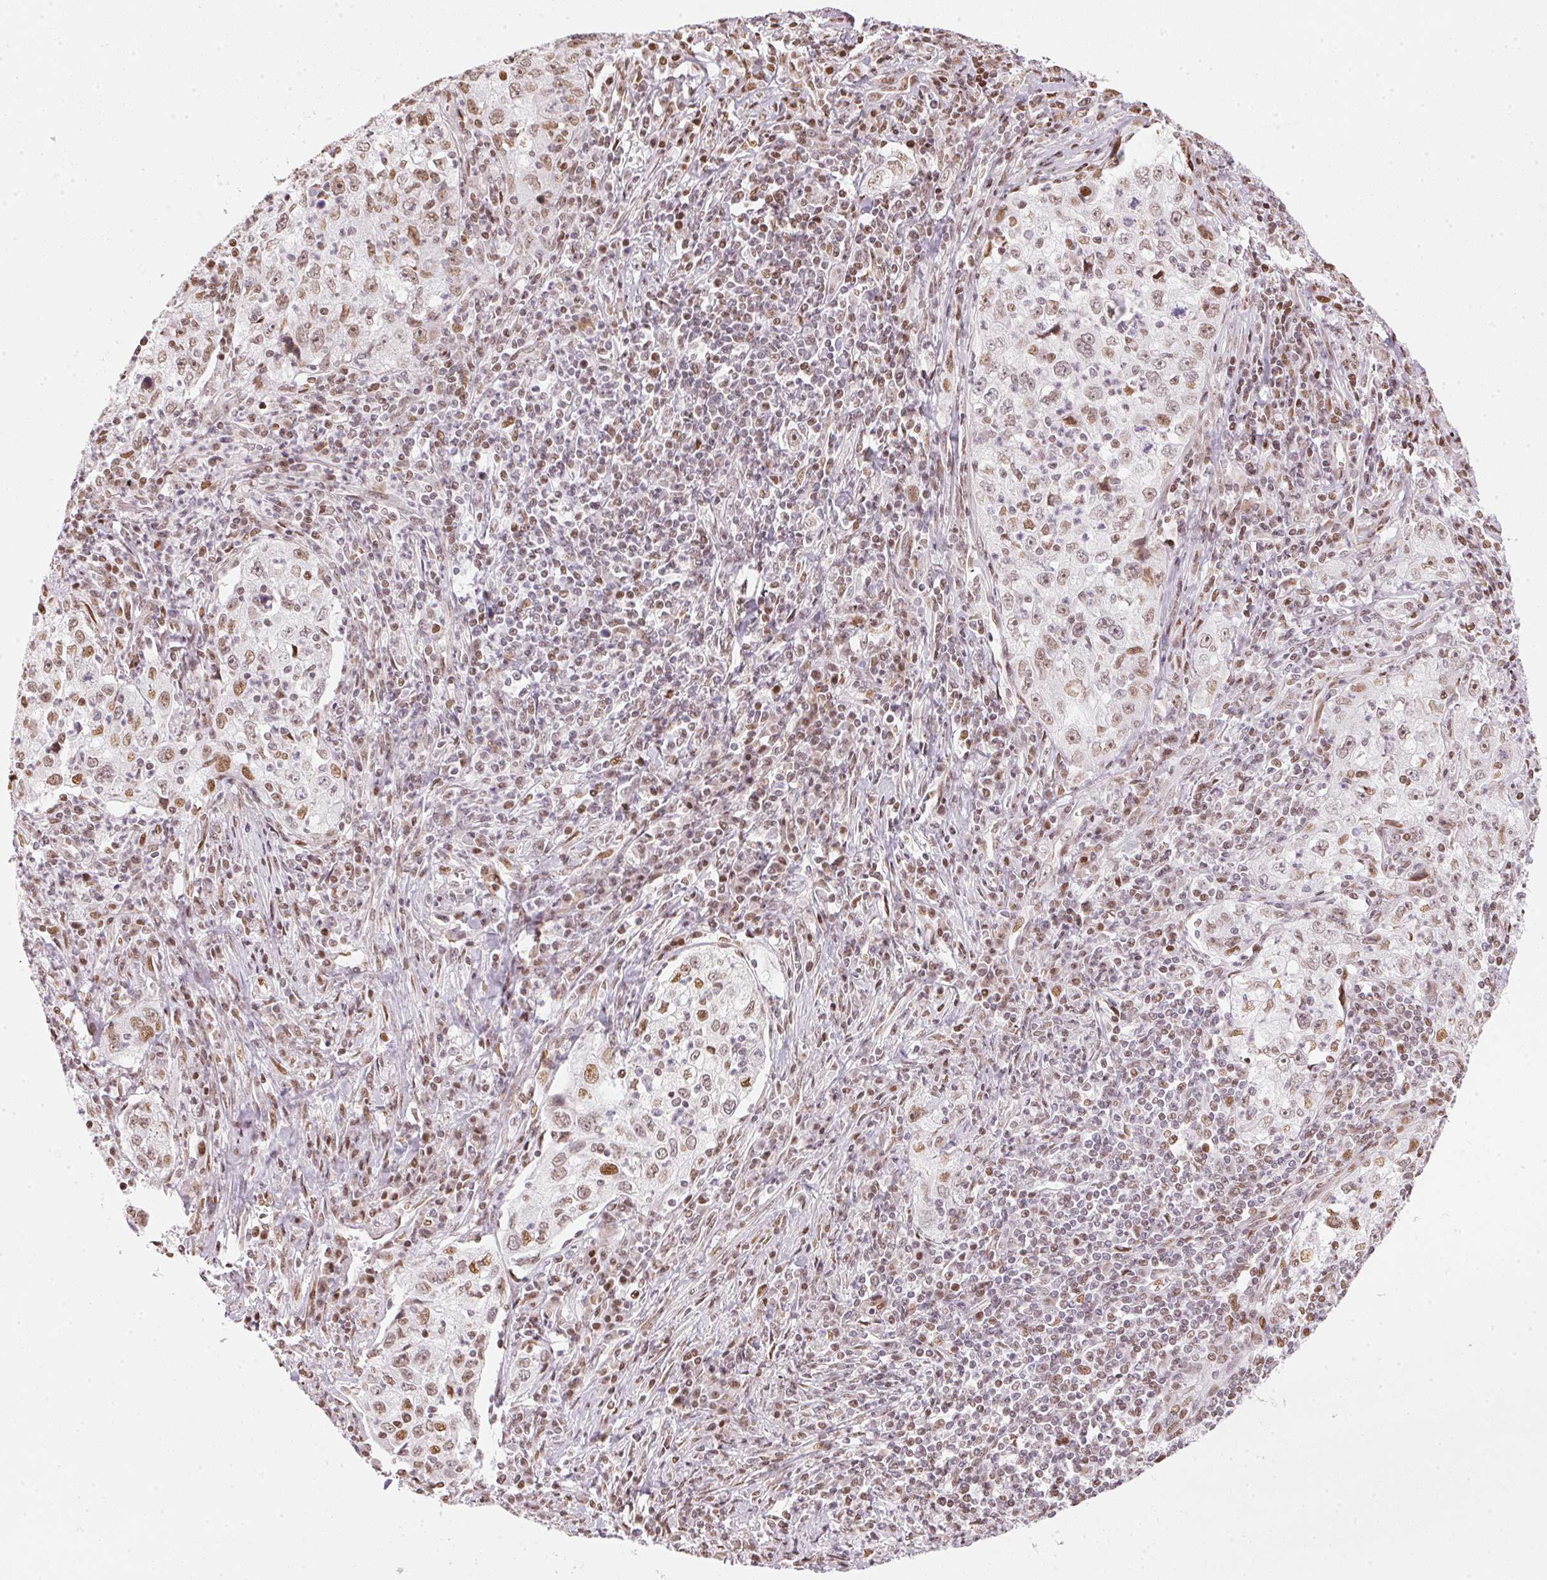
{"staining": {"intensity": "moderate", "quantity": "<25%", "location": "nuclear"}, "tissue": "lung cancer", "cell_type": "Tumor cells", "image_type": "cancer", "snomed": [{"axis": "morphology", "description": "Squamous cell carcinoma, NOS"}, {"axis": "topography", "description": "Lung"}], "caption": "Protein staining of lung cancer (squamous cell carcinoma) tissue shows moderate nuclear staining in about <25% of tumor cells.", "gene": "KAT6A", "patient": {"sex": "male", "age": 71}}